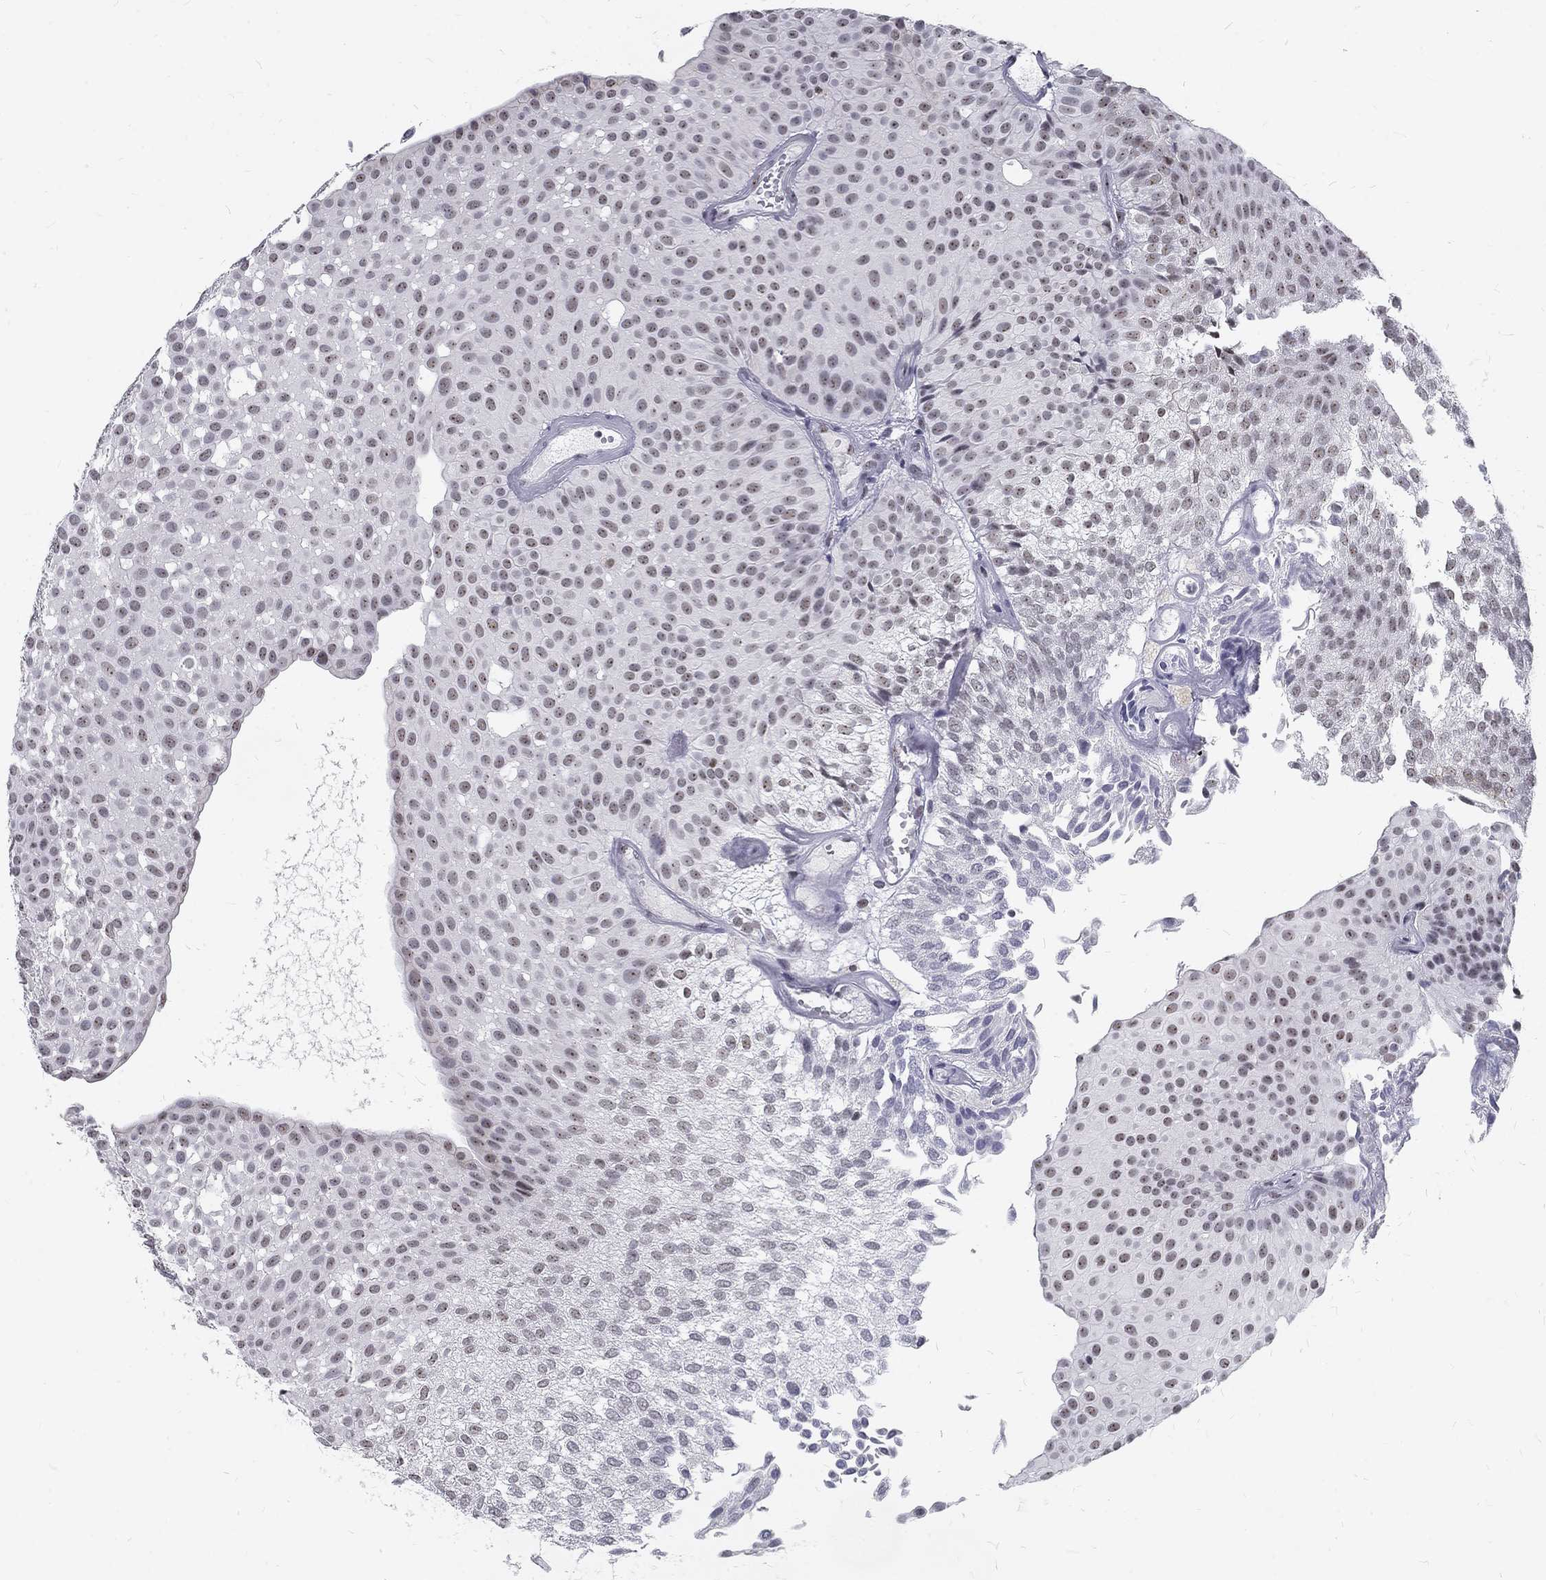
{"staining": {"intensity": "negative", "quantity": "none", "location": "none"}, "tissue": "urothelial cancer", "cell_type": "Tumor cells", "image_type": "cancer", "snomed": [{"axis": "morphology", "description": "Urothelial carcinoma, Low grade"}, {"axis": "topography", "description": "Urinary bladder"}], "caption": "Histopathology image shows no protein positivity in tumor cells of urothelial carcinoma (low-grade) tissue.", "gene": "SNORC", "patient": {"sex": "male", "age": 64}}